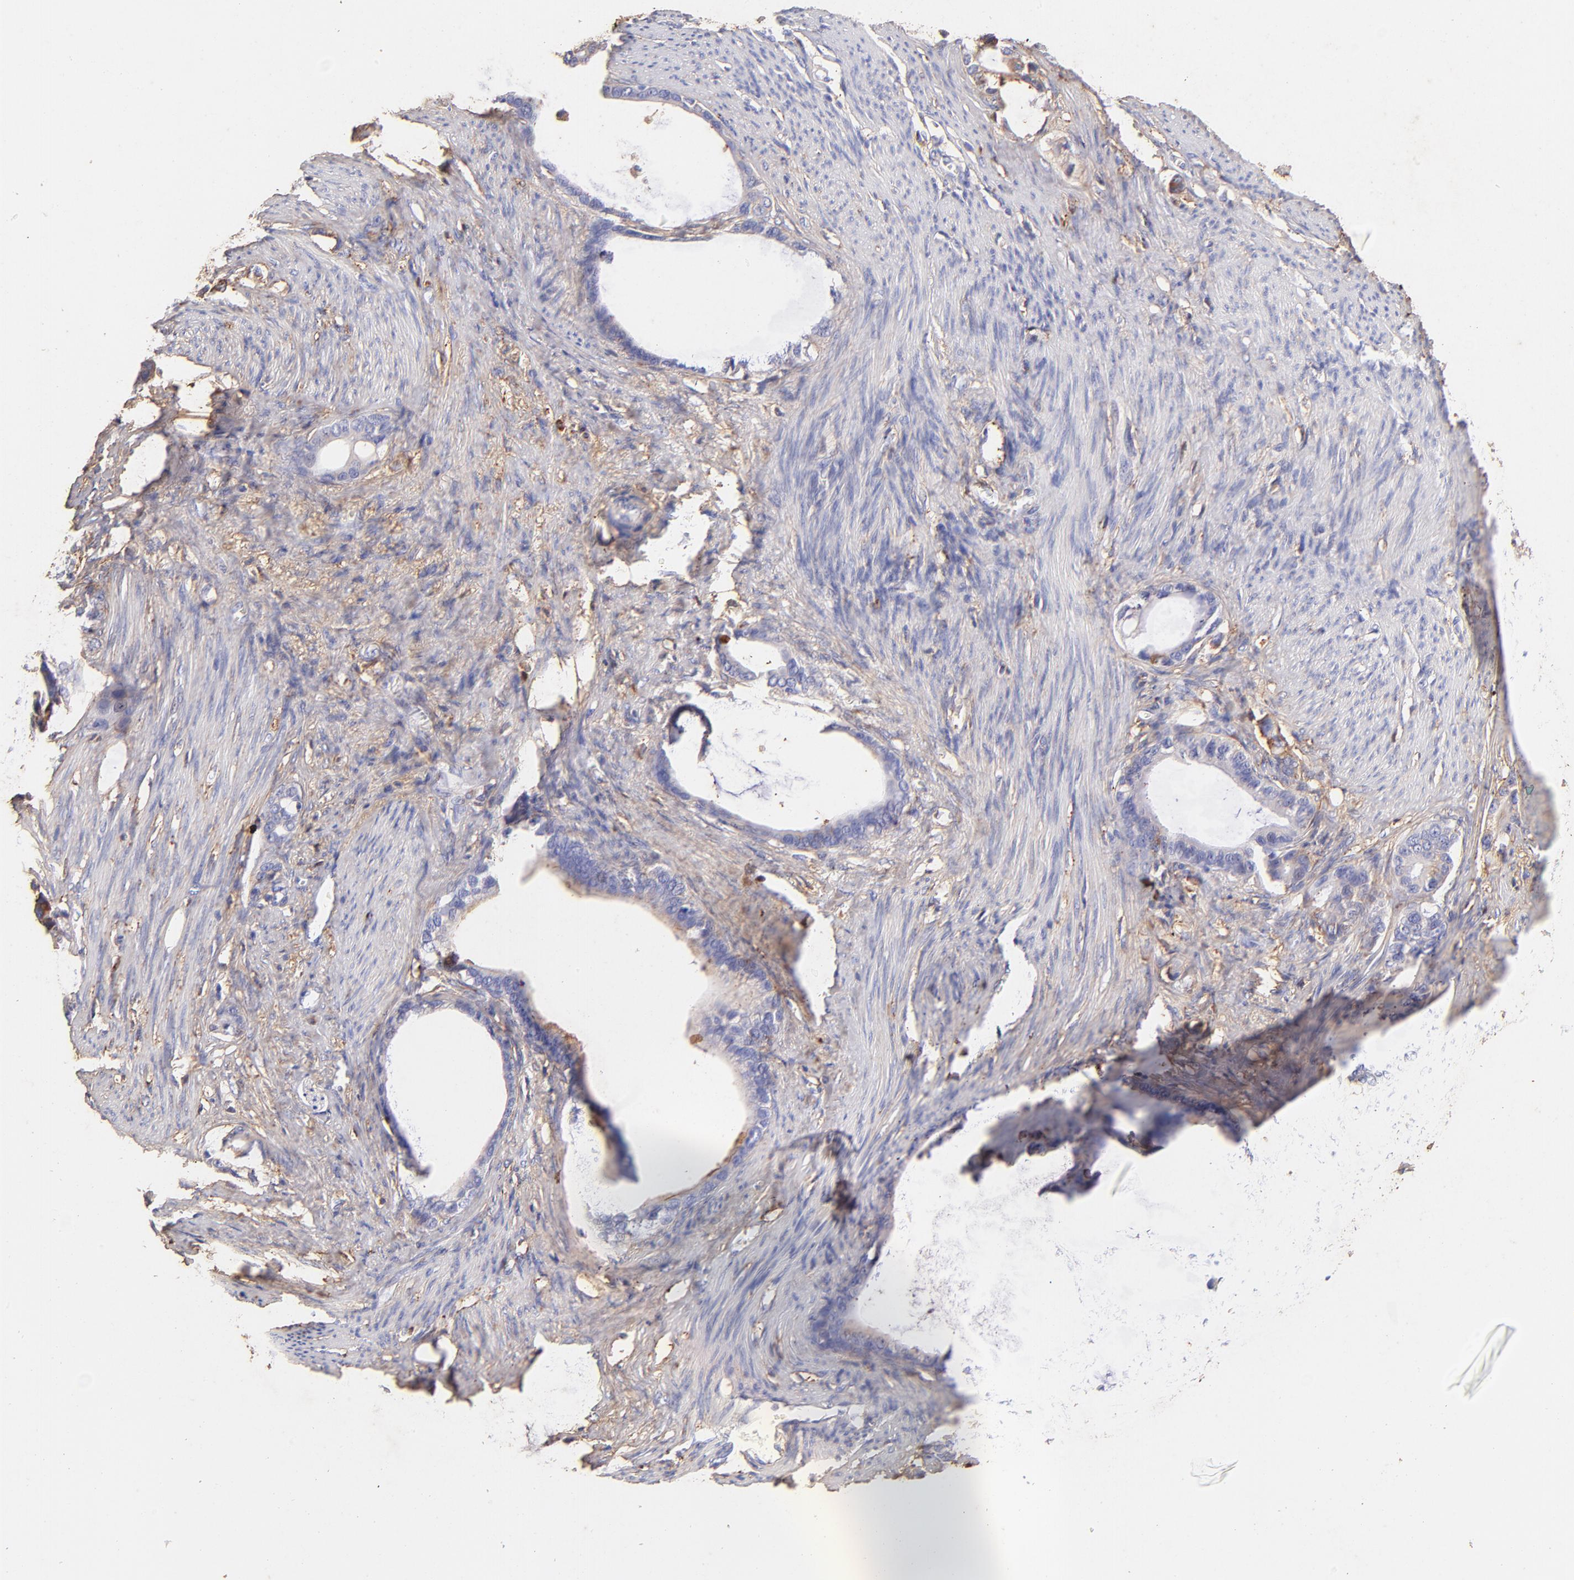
{"staining": {"intensity": "weak", "quantity": "<25%", "location": "cytoplasmic/membranous"}, "tissue": "stomach cancer", "cell_type": "Tumor cells", "image_type": "cancer", "snomed": [{"axis": "morphology", "description": "Adenocarcinoma, NOS"}, {"axis": "topography", "description": "Stomach"}], "caption": "A histopathology image of stomach cancer stained for a protein displays no brown staining in tumor cells.", "gene": "BGN", "patient": {"sex": "female", "age": 75}}